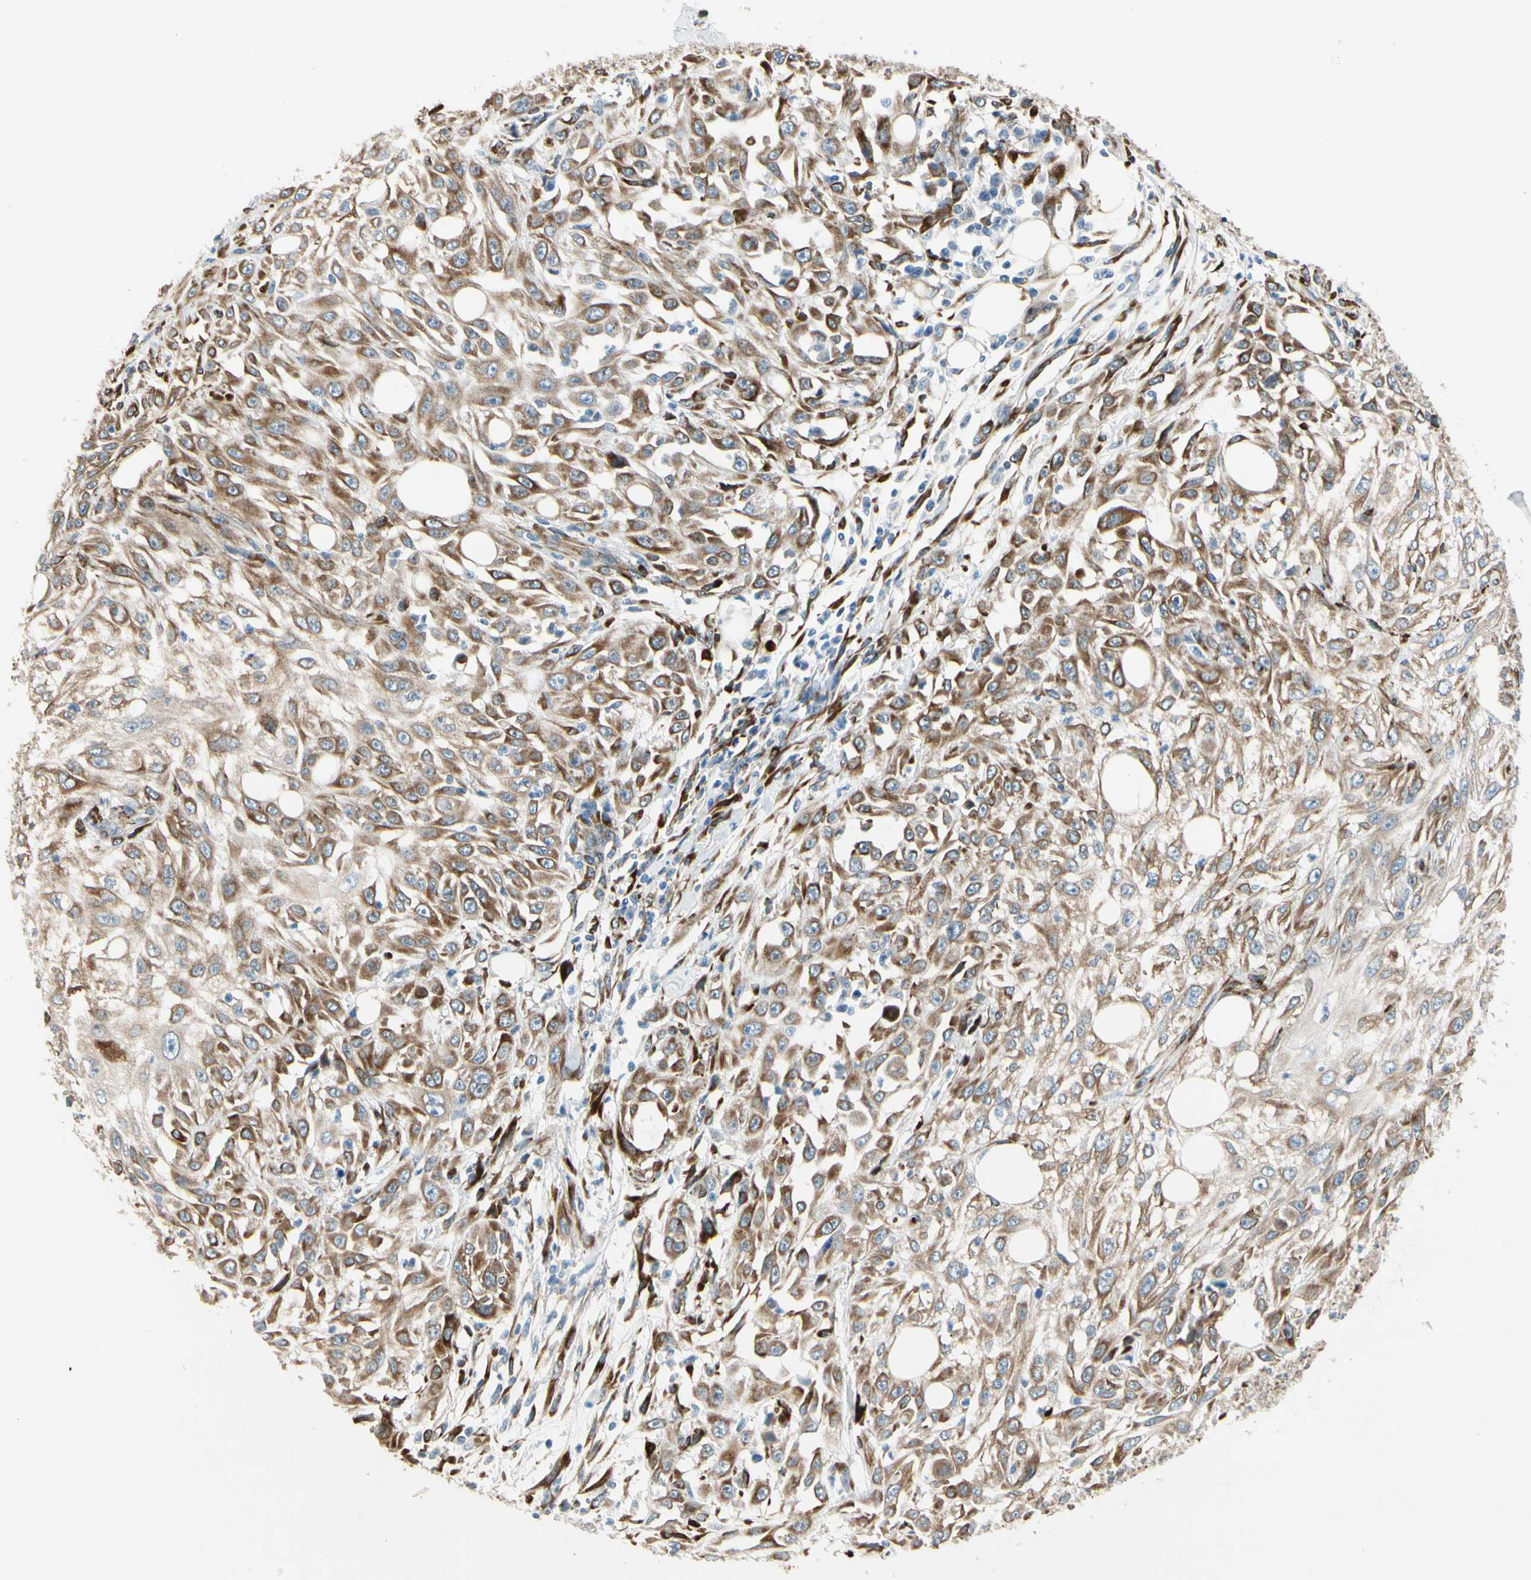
{"staining": {"intensity": "moderate", "quantity": ">75%", "location": "cytoplasmic/membranous"}, "tissue": "skin cancer", "cell_type": "Tumor cells", "image_type": "cancer", "snomed": [{"axis": "morphology", "description": "Squamous cell carcinoma, NOS"}, {"axis": "topography", "description": "Skin"}], "caption": "An image of skin squamous cell carcinoma stained for a protein demonstrates moderate cytoplasmic/membranous brown staining in tumor cells. (DAB (3,3'-diaminobenzidine) = brown stain, brightfield microscopy at high magnification).", "gene": "FKBP7", "patient": {"sex": "male", "age": 75}}